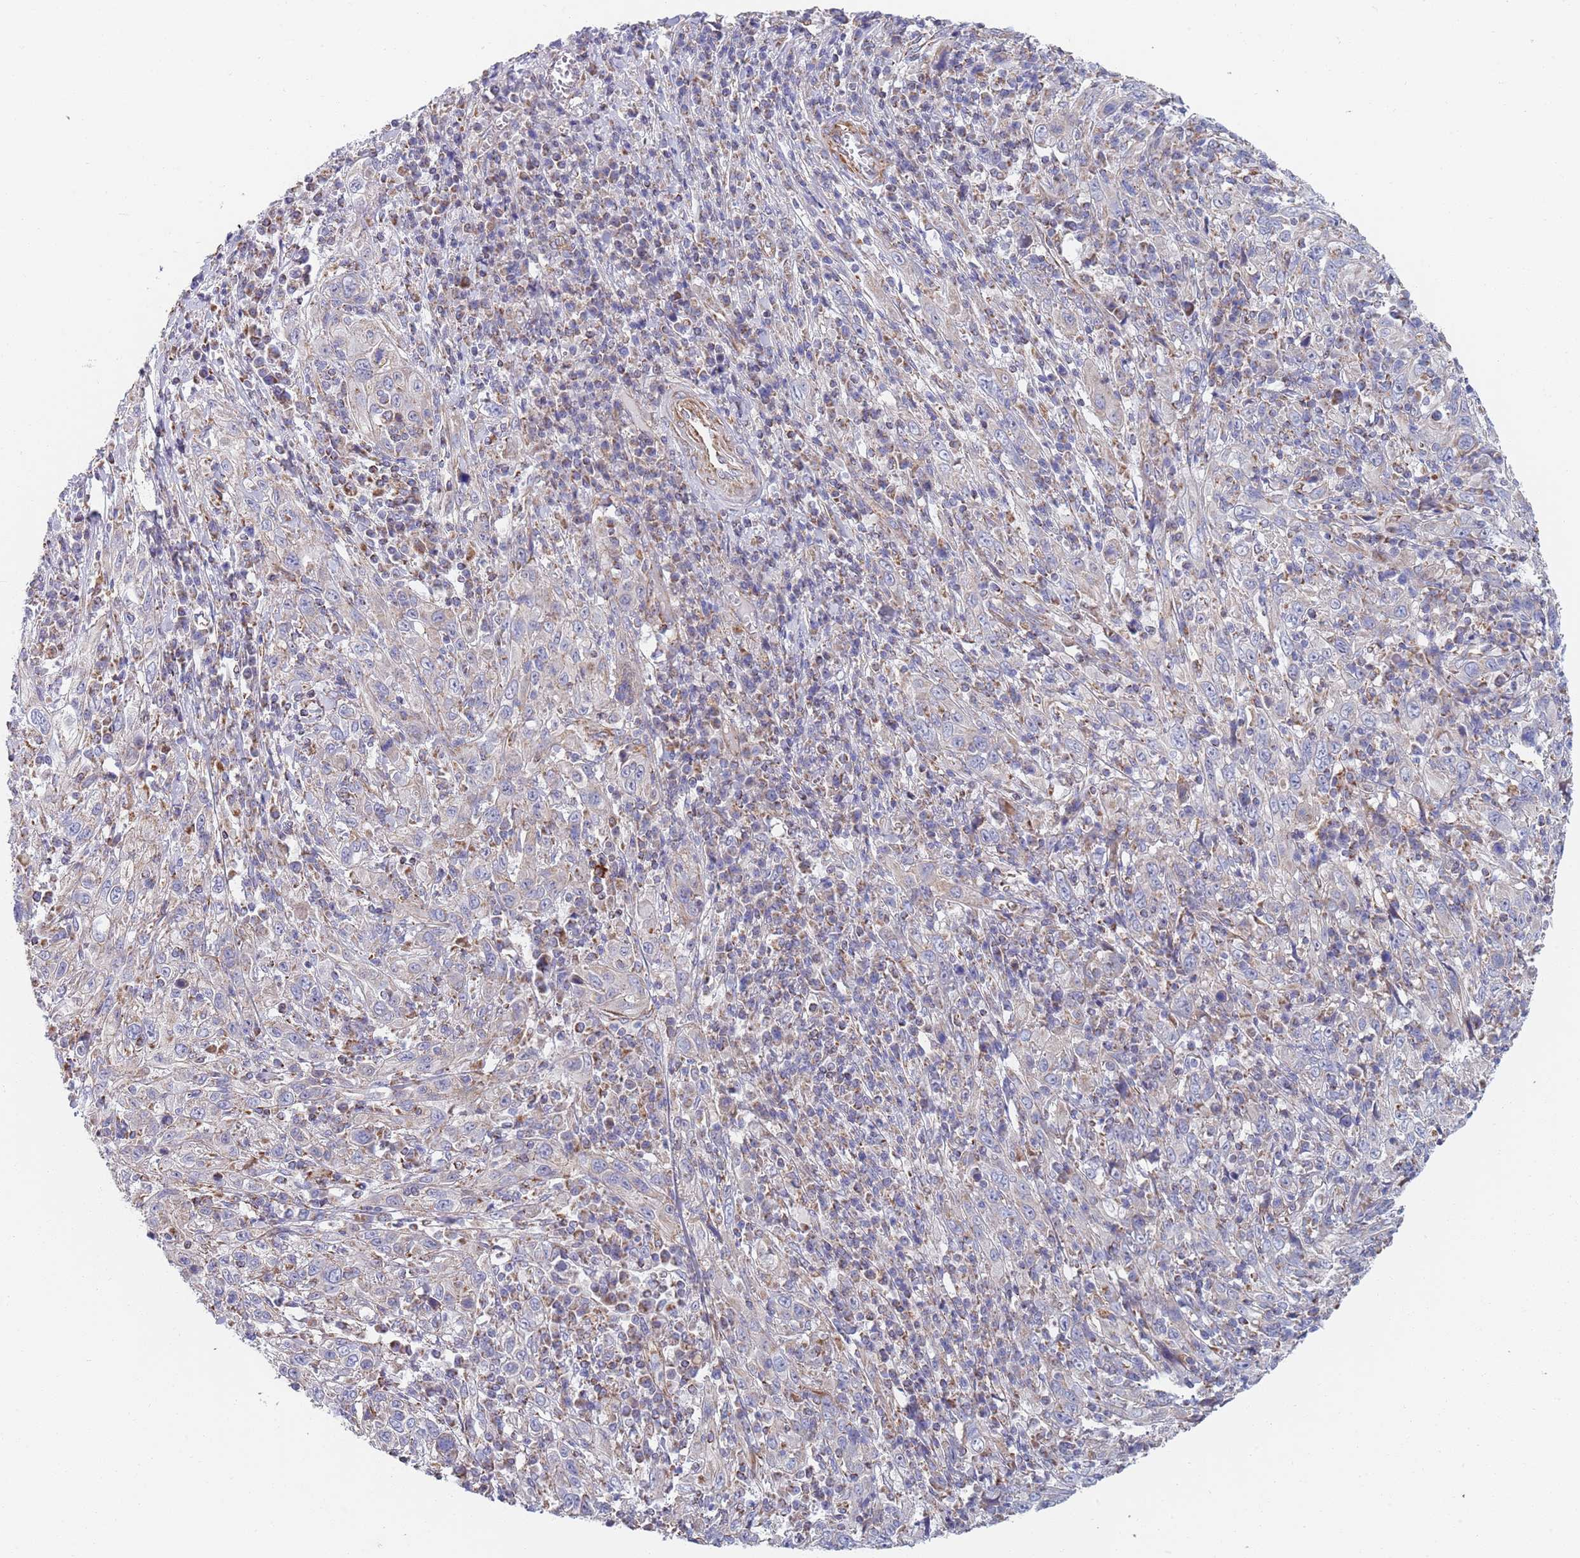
{"staining": {"intensity": "negative", "quantity": "none", "location": "none"}, "tissue": "cervical cancer", "cell_type": "Tumor cells", "image_type": "cancer", "snomed": [{"axis": "morphology", "description": "Squamous cell carcinoma, NOS"}, {"axis": "topography", "description": "Cervix"}], "caption": "Tumor cells show no significant protein expression in squamous cell carcinoma (cervical). (Brightfield microscopy of DAB (3,3'-diaminobenzidine) immunohistochemistry at high magnification).", "gene": "PWWP3A", "patient": {"sex": "female", "age": 46}}